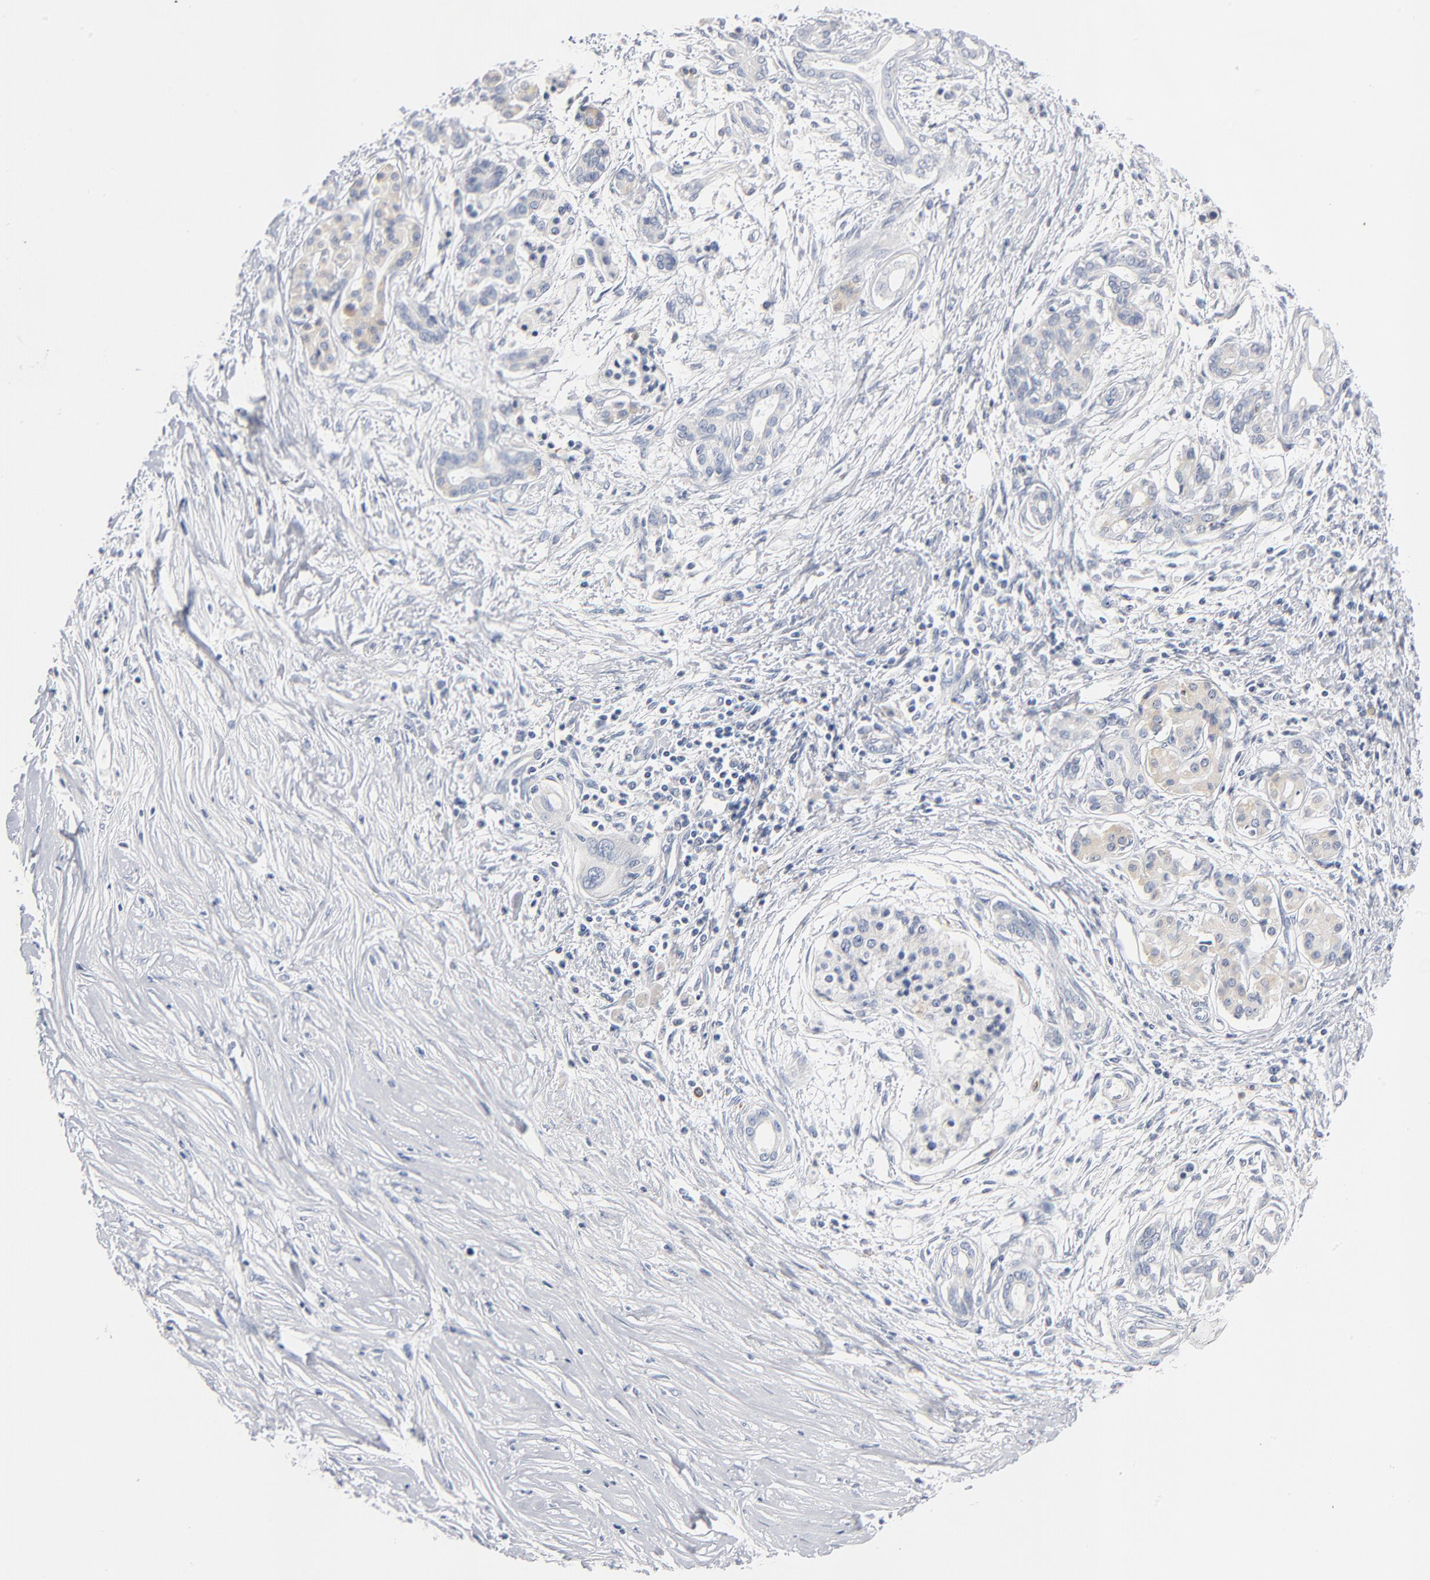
{"staining": {"intensity": "negative", "quantity": "none", "location": "none"}, "tissue": "pancreatic cancer", "cell_type": "Tumor cells", "image_type": "cancer", "snomed": [{"axis": "morphology", "description": "Adenocarcinoma, NOS"}, {"axis": "topography", "description": "Pancreas"}], "caption": "Immunohistochemistry (IHC) photomicrograph of pancreatic cancer (adenocarcinoma) stained for a protein (brown), which reveals no staining in tumor cells. The staining is performed using DAB brown chromogen with nuclei counter-stained in using hematoxylin.", "gene": "GZMB", "patient": {"sex": "female", "age": 59}}